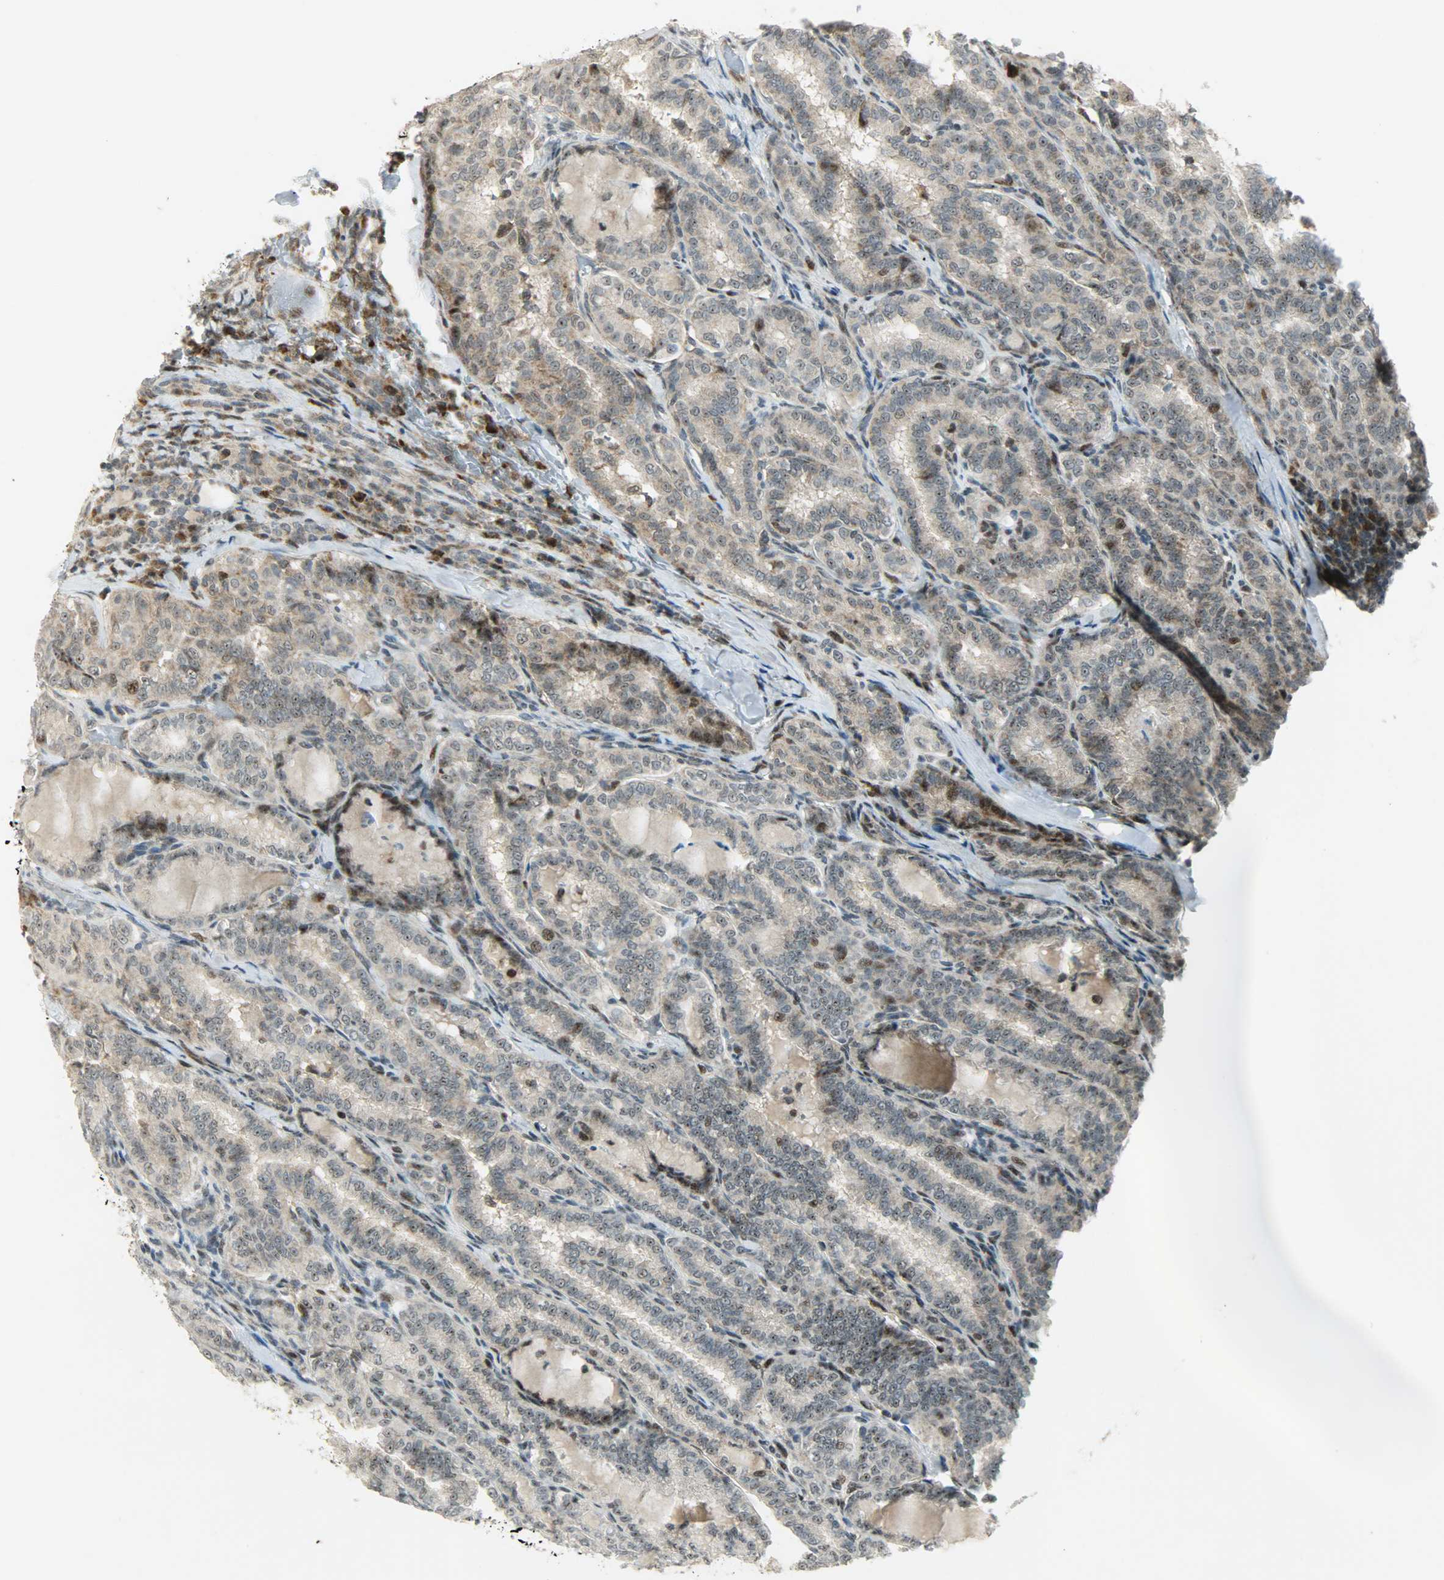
{"staining": {"intensity": "moderate", "quantity": ">75%", "location": "cytoplasmic/membranous,nuclear"}, "tissue": "thyroid cancer", "cell_type": "Tumor cells", "image_type": "cancer", "snomed": [{"axis": "morphology", "description": "Papillary adenocarcinoma, NOS"}, {"axis": "topography", "description": "Thyroid gland"}], "caption": "DAB immunohistochemical staining of human thyroid papillary adenocarcinoma demonstrates moderate cytoplasmic/membranous and nuclear protein positivity in about >75% of tumor cells.", "gene": "IL15", "patient": {"sex": "female", "age": 30}}